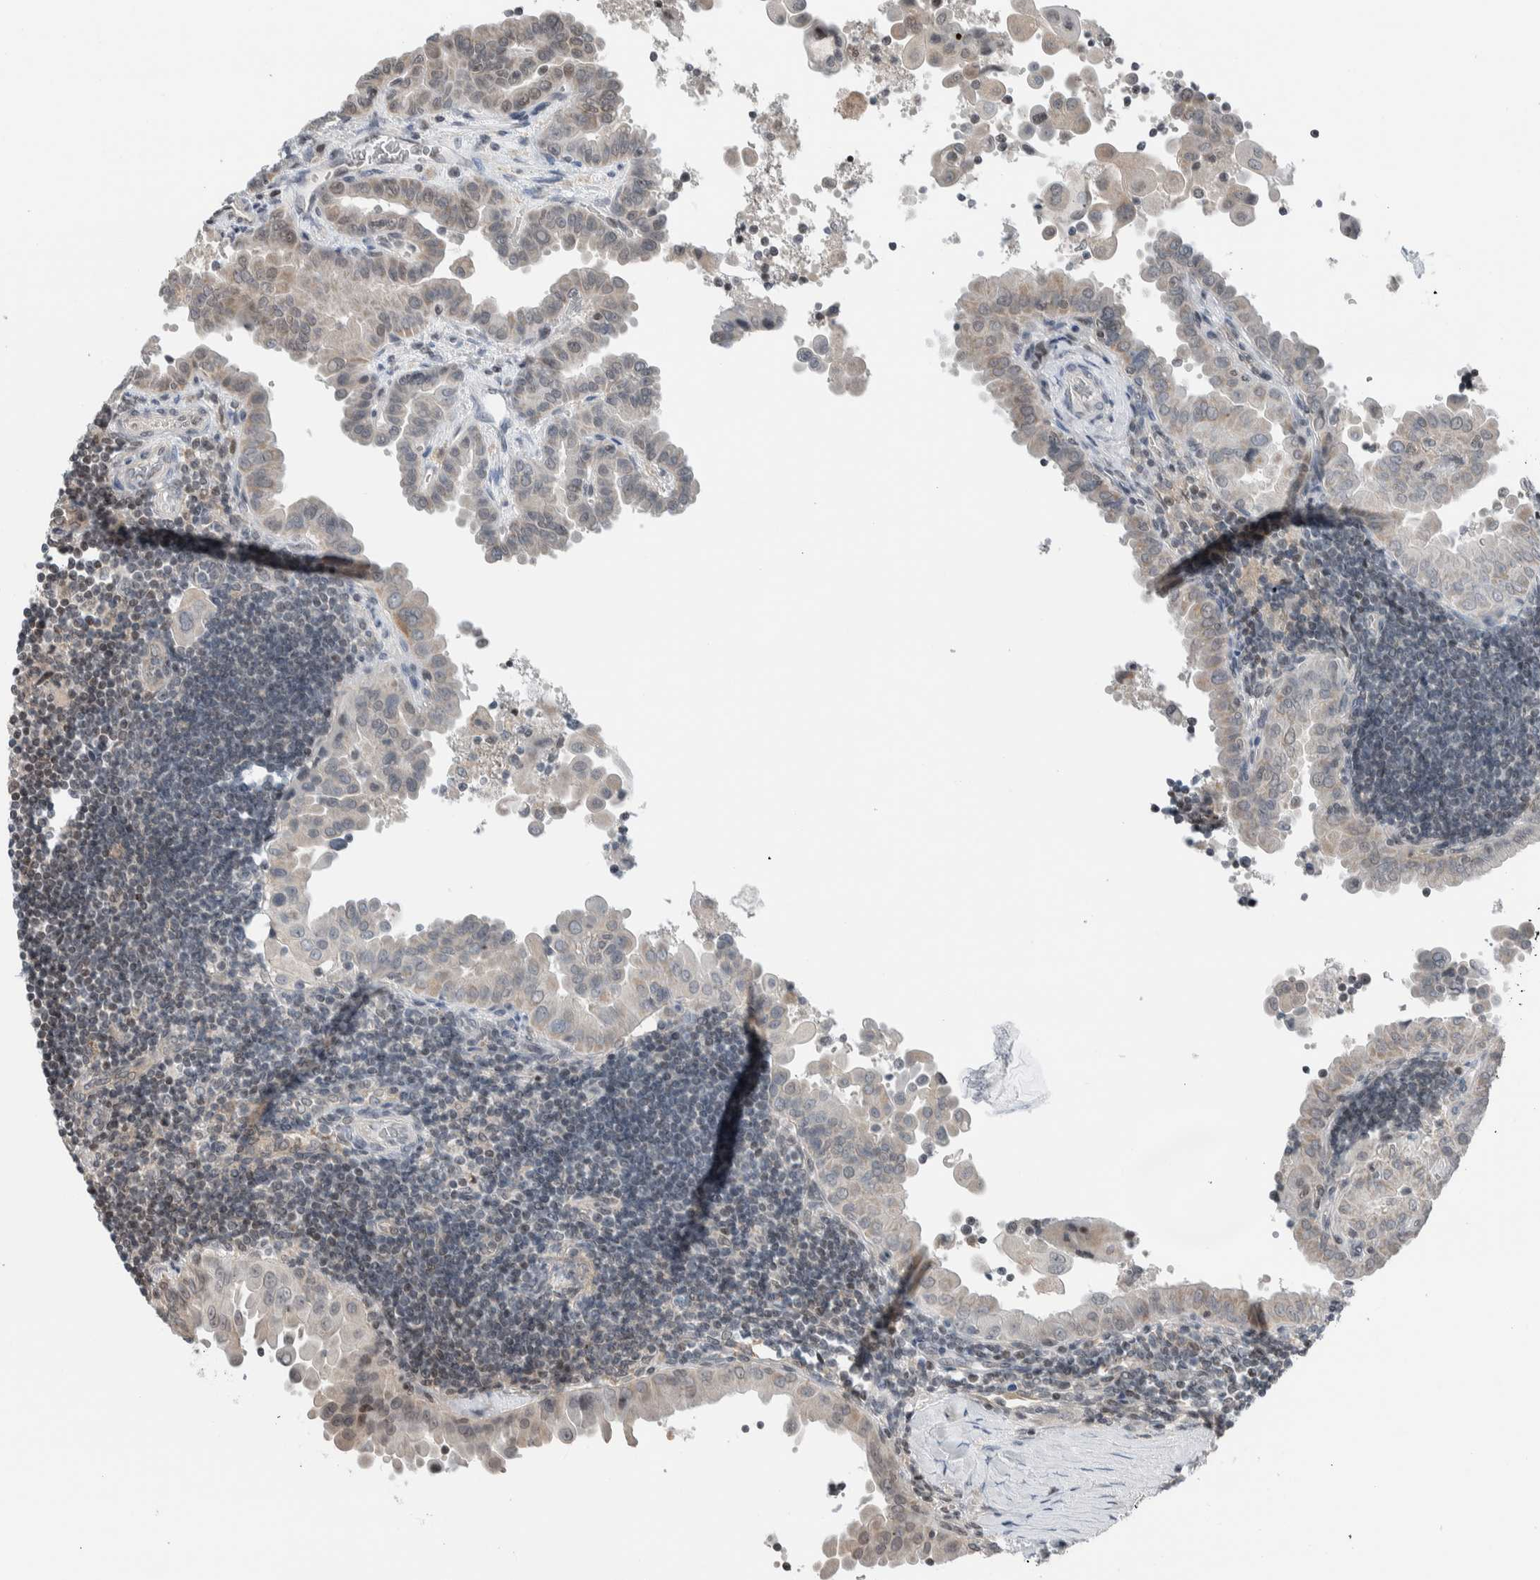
{"staining": {"intensity": "weak", "quantity": "<25%", "location": "cytoplasmic/membranous"}, "tissue": "thyroid cancer", "cell_type": "Tumor cells", "image_type": "cancer", "snomed": [{"axis": "morphology", "description": "Papillary adenocarcinoma, NOS"}, {"axis": "topography", "description": "Thyroid gland"}], "caption": "Tumor cells are negative for brown protein staining in thyroid cancer. The staining is performed using DAB brown chromogen with nuclei counter-stained in using hematoxylin.", "gene": "NPLOC4", "patient": {"sex": "male", "age": 33}}